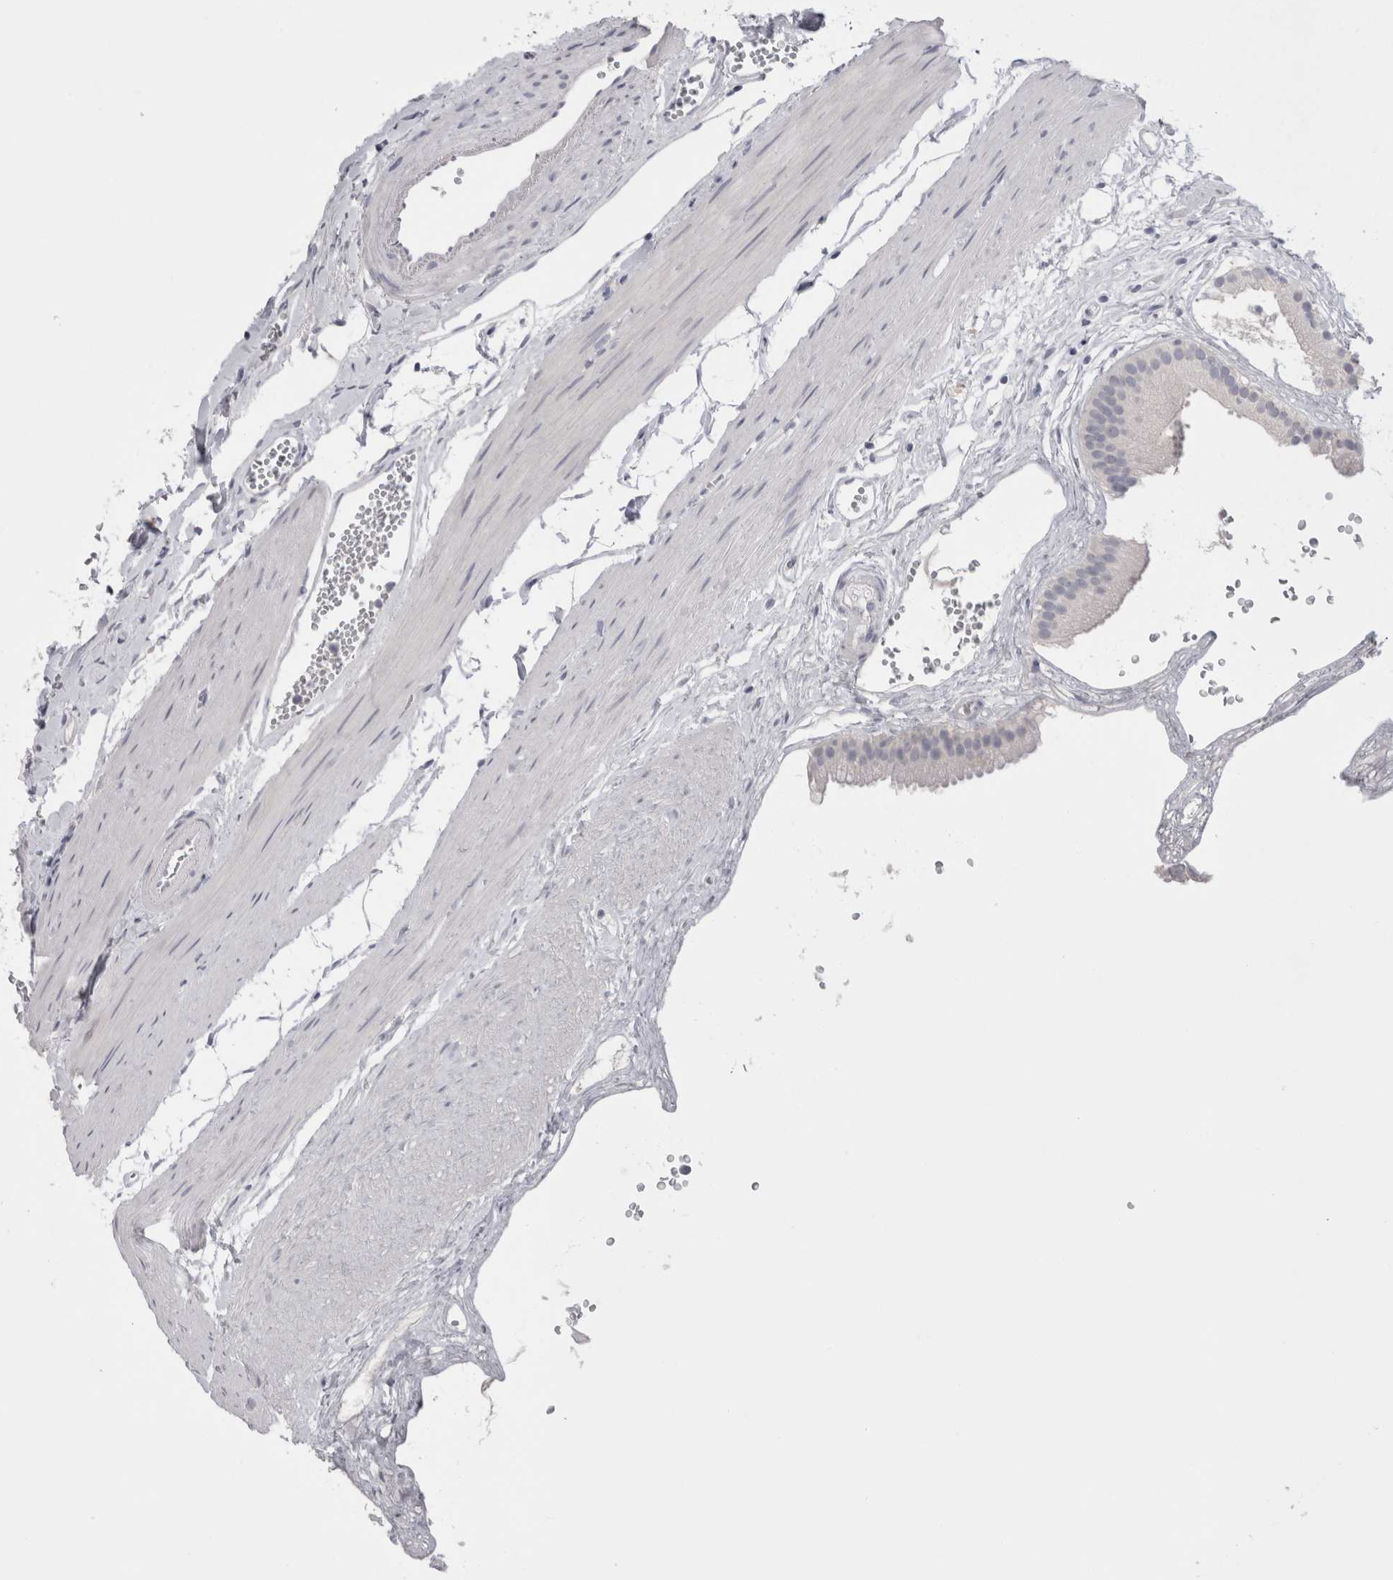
{"staining": {"intensity": "negative", "quantity": "none", "location": "none"}, "tissue": "gallbladder", "cell_type": "Glandular cells", "image_type": "normal", "snomed": [{"axis": "morphology", "description": "Normal tissue, NOS"}, {"axis": "topography", "description": "Gallbladder"}], "caption": "High magnification brightfield microscopy of normal gallbladder stained with DAB (brown) and counterstained with hematoxylin (blue): glandular cells show no significant positivity. (Brightfield microscopy of DAB (3,3'-diaminobenzidine) immunohistochemistry (IHC) at high magnification).", "gene": "SUCNR1", "patient": {"sex": "female", "age": 64}}